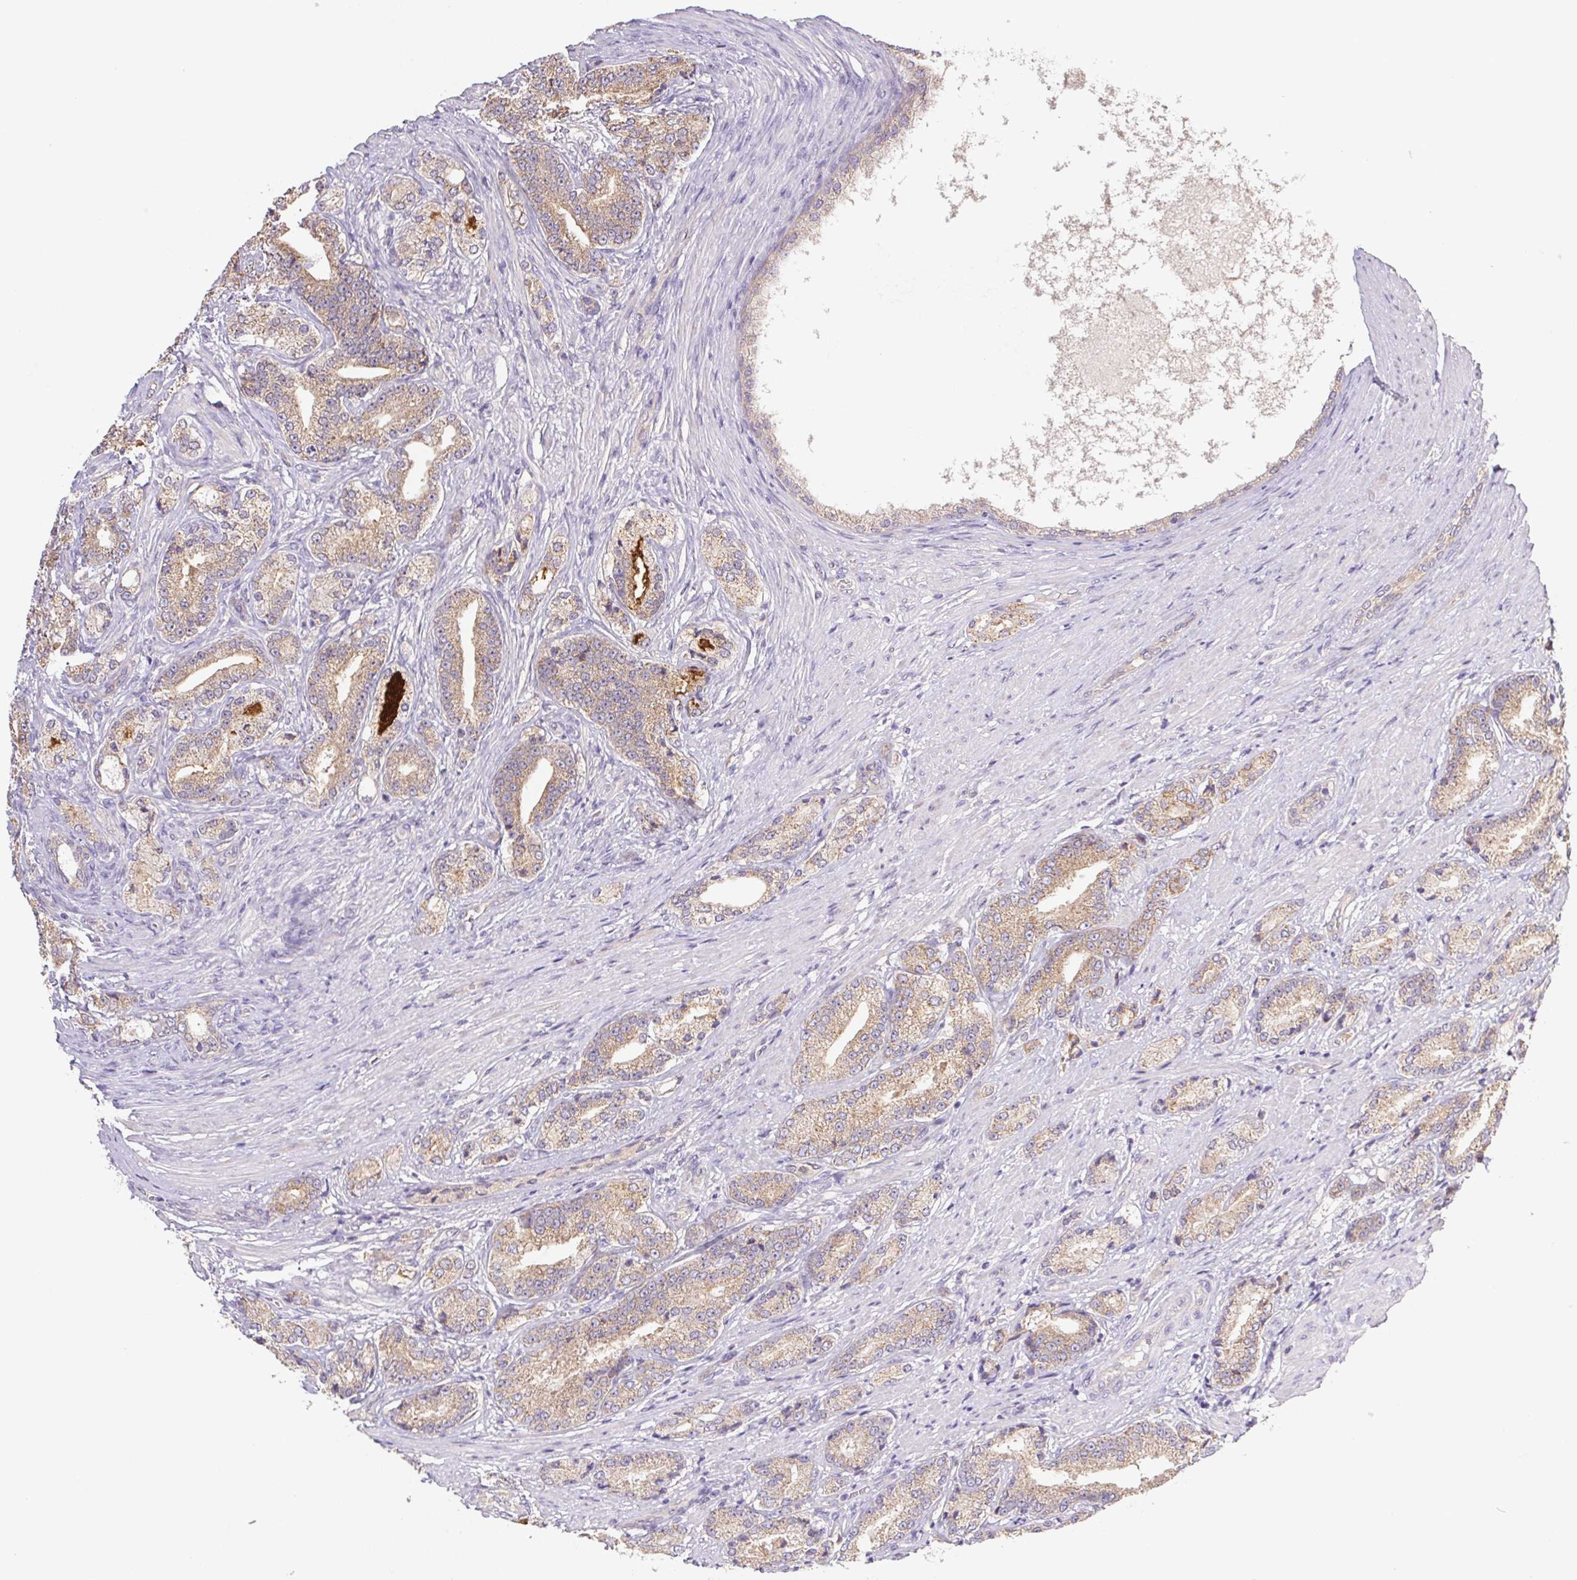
{"staining": {"intensity": "moderate", "quantity": "25%-75%", "location": "cytoplasmic/membranous"}, "tissue": "prostate cancer", "cell_type": "Tumor cells", "image_type": "cancer", "snomed": [{"axis": "morphology", "description": "Adenocarcinoma, High grade"}, {"axis": "topography", "description": "Prostate and seminal vesicle, NOS"}], "caption": "Brown immunohistochemical staining in human high-grade adenocarcinoma (prostate) reveals moderate cytoplasmic/membranous staining in approximately 25%-75% of tumor cells.", "gene": "RAB11A", "patient": {"sex": "male", "age": 61}}